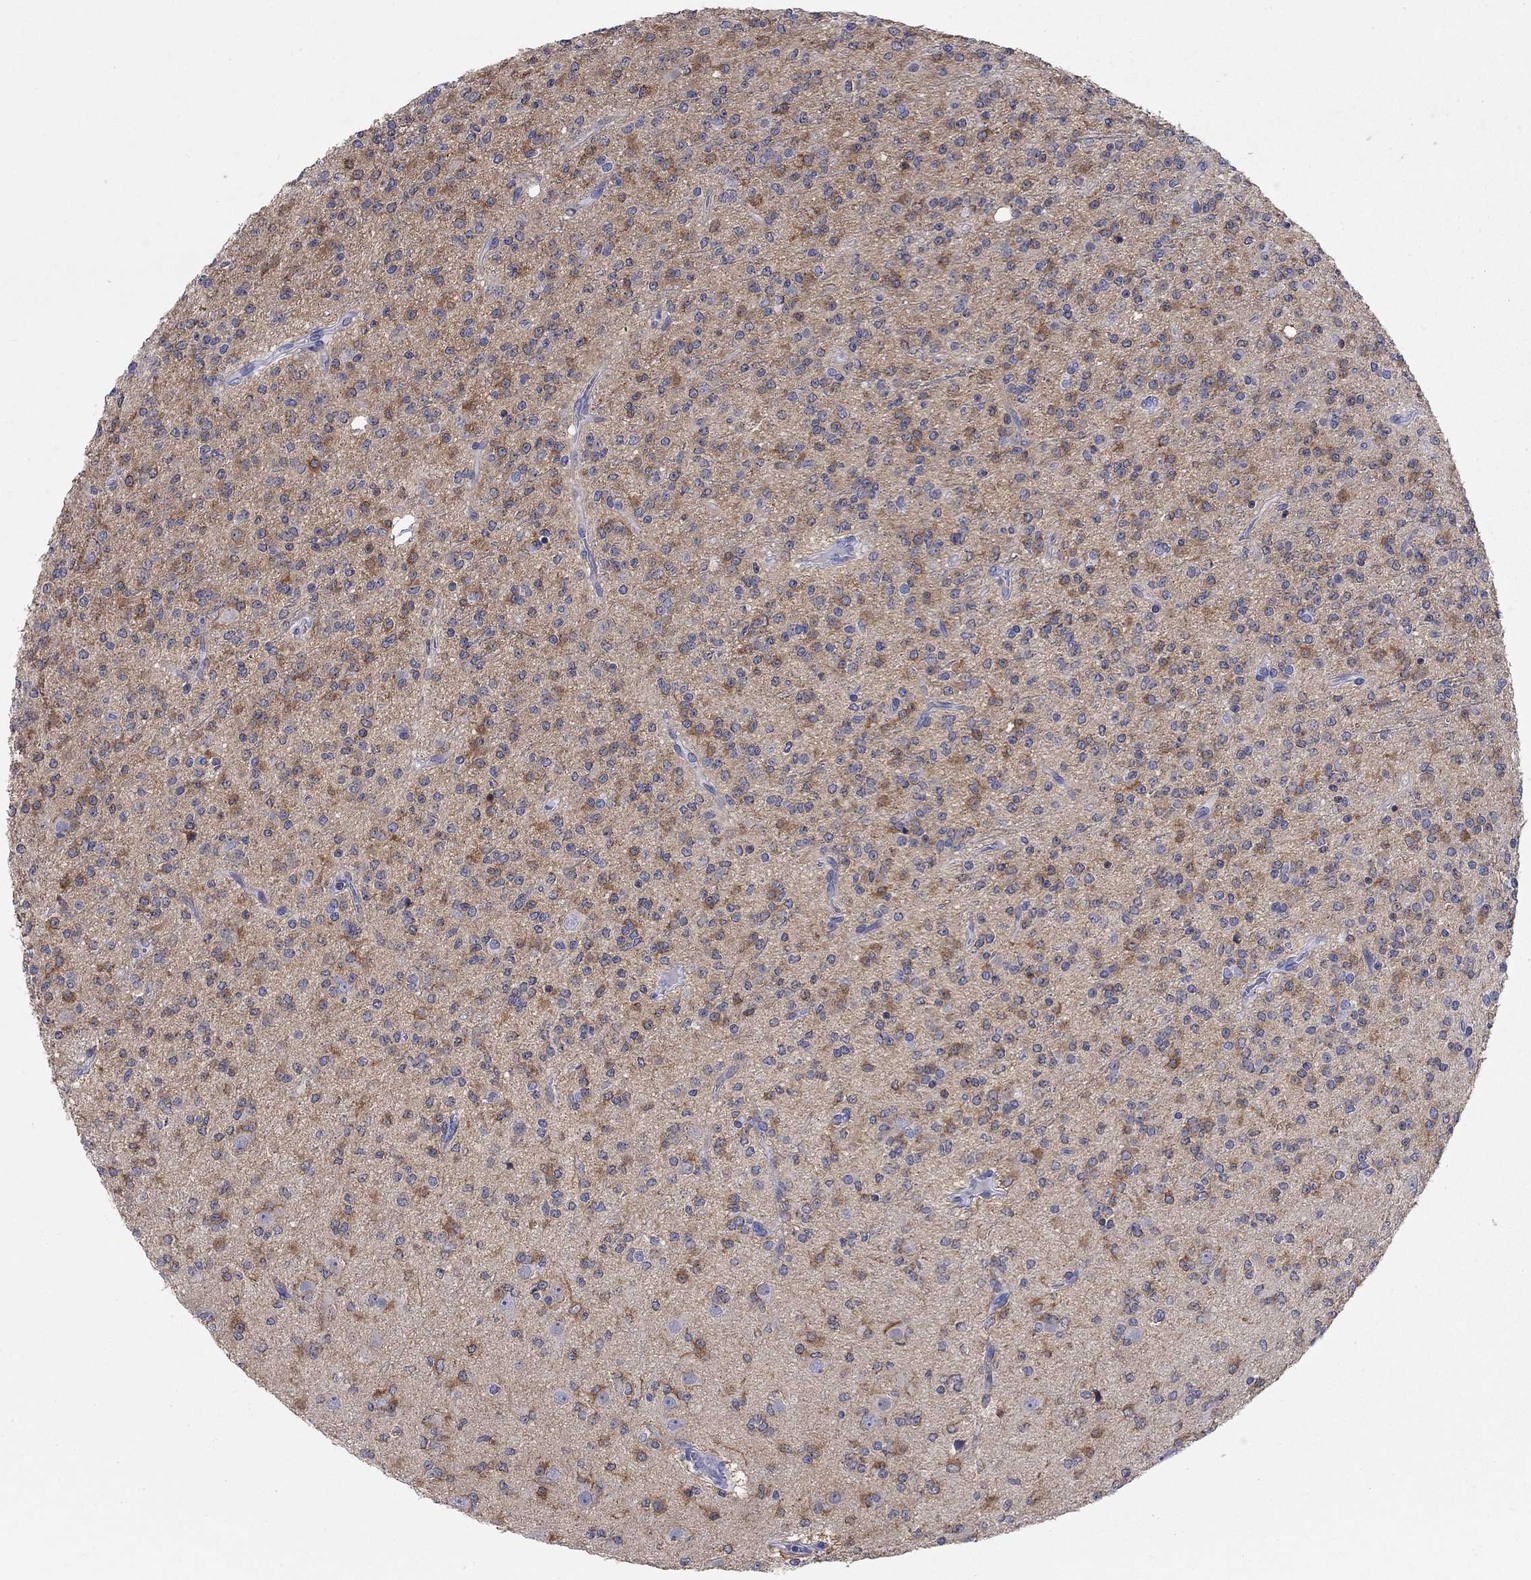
{"staining": {"intensity": "strong", "quantity": "<25%", "location": "cytoplasmic/membranous"}, "tissue": "glioma", "cell_type": "Tumor cells", "image_type": "cancer", "snomed": [{"axis": "morphology", "description": "Glioma, malignant, Low grade"}, {"axis": "topography", "description": "Brain"}], "caption": "Human malignant glioma (low-grade) stained with a protein marker reveals strong staining in tumor cells.", "gene": "WASF3", "patient": {"sex": "male", "age": 27}}